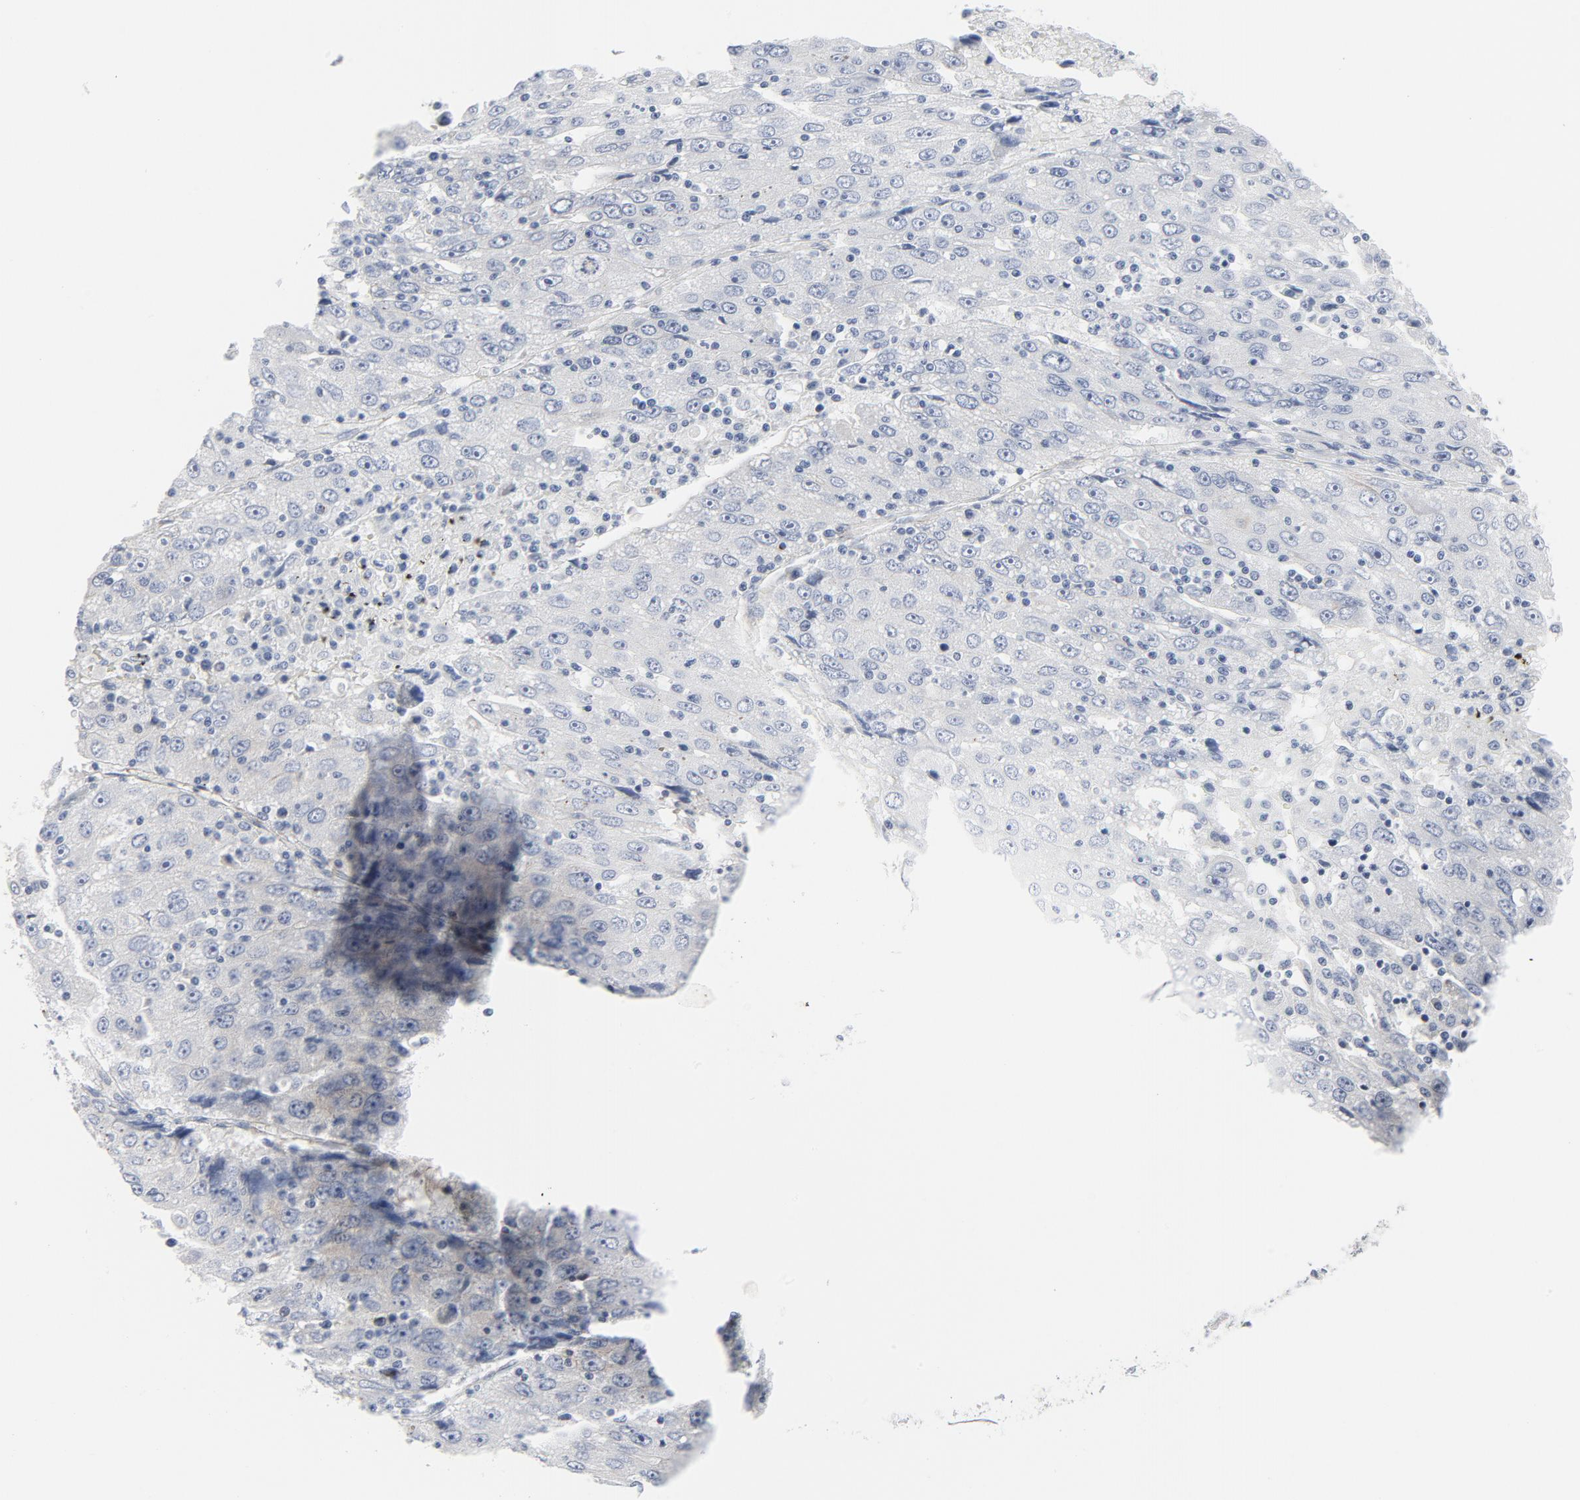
{"staining": {"intensity": "negative", "quantity": "none", "location": "none"}, "tissue": "liver cancer", "cell_type": "Tumor cells", "image_type": "cancer", "snomed": [{"axis": "morphology", "description": "Carcinoma, Hepatocellular, NOS"}, {"axis": "topography", "description": "Liver"}], "caption": "High magnification brightfield microscopy of liver cancer (hepatocellular carcinoma) stained with DAB (brown) and counterstained with hematoxylin (blue): tumor cells show no significant positivity.", "gene": "TUBB1", "patient": {"sex": "male", "age": 49}}